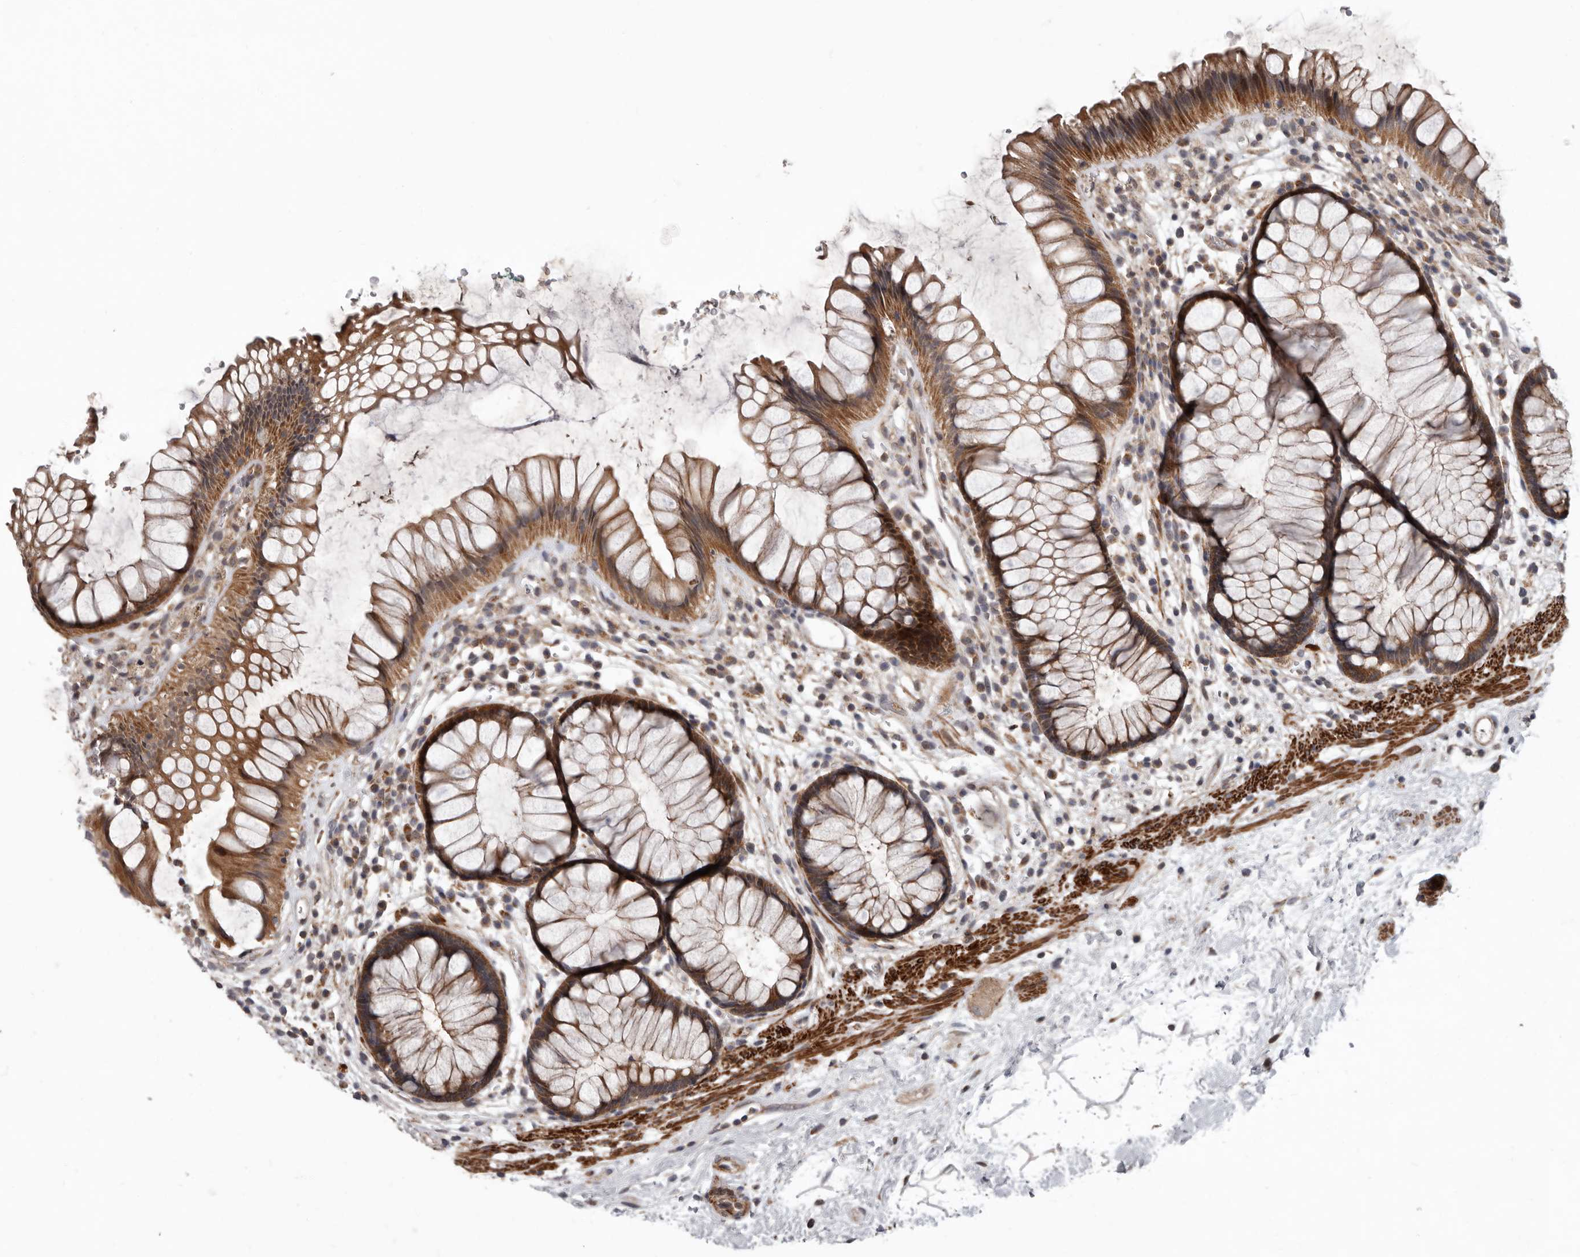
{"staining": {"intensity": "moderate", "quantity": ">75%", "location": "cytoplasmic/membranous"}, "tissue": "rectum", "cell_type": "Glandular cells", "image_type": "normal", "snomed": [{"axis": "morphology", "description": "Normal tissue, NOS"}, {"axis": "topography", "description": "Rectum"}], "caption": "Protein staining by immunohistochemistry (IHC) displays moderate cytoplasmic/membranous expression in about >75% of glandular cells in benign rectum.", "gene": "FGFR4", "patient": {"sex": "male", "age": 51}}